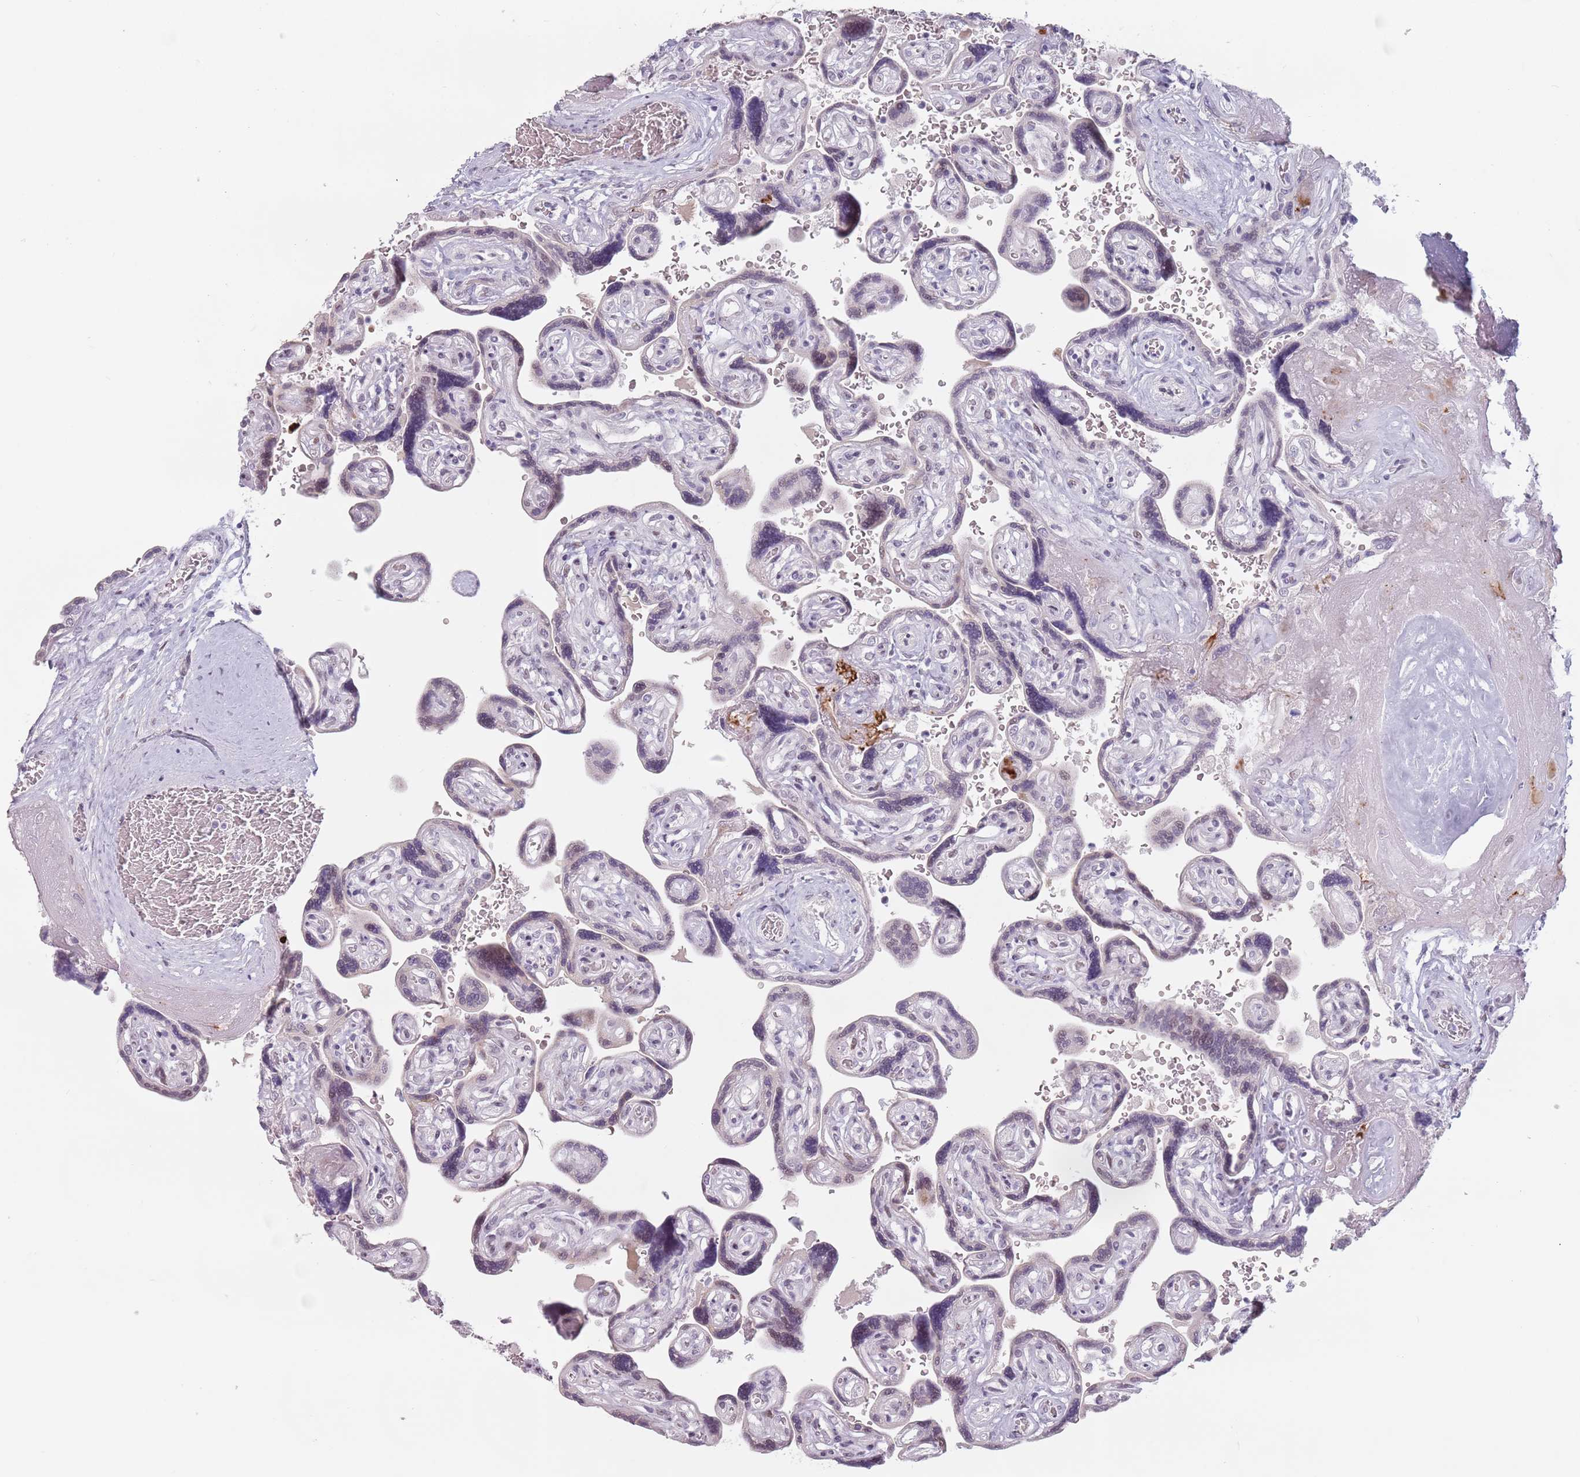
{"staining": {"intensity": "moderate", "quantity": ">75%", "location": "nuclear"}, "tissue": "placenta", "cell_type": "Decidual cells", "image_type": "normal", "snomed": [{"axis": "morphology", "description": "Normal tissue, NOS"}, {"axis": "topography", "description": "Placenta"}], "caption": "Placenta stained with immunohistochemistry (IHC) shows moderate nuclear staining in about >75% of decidual cells.", "gene": "PTCHD1", "patient": {"sex": "female", "age": 32}}